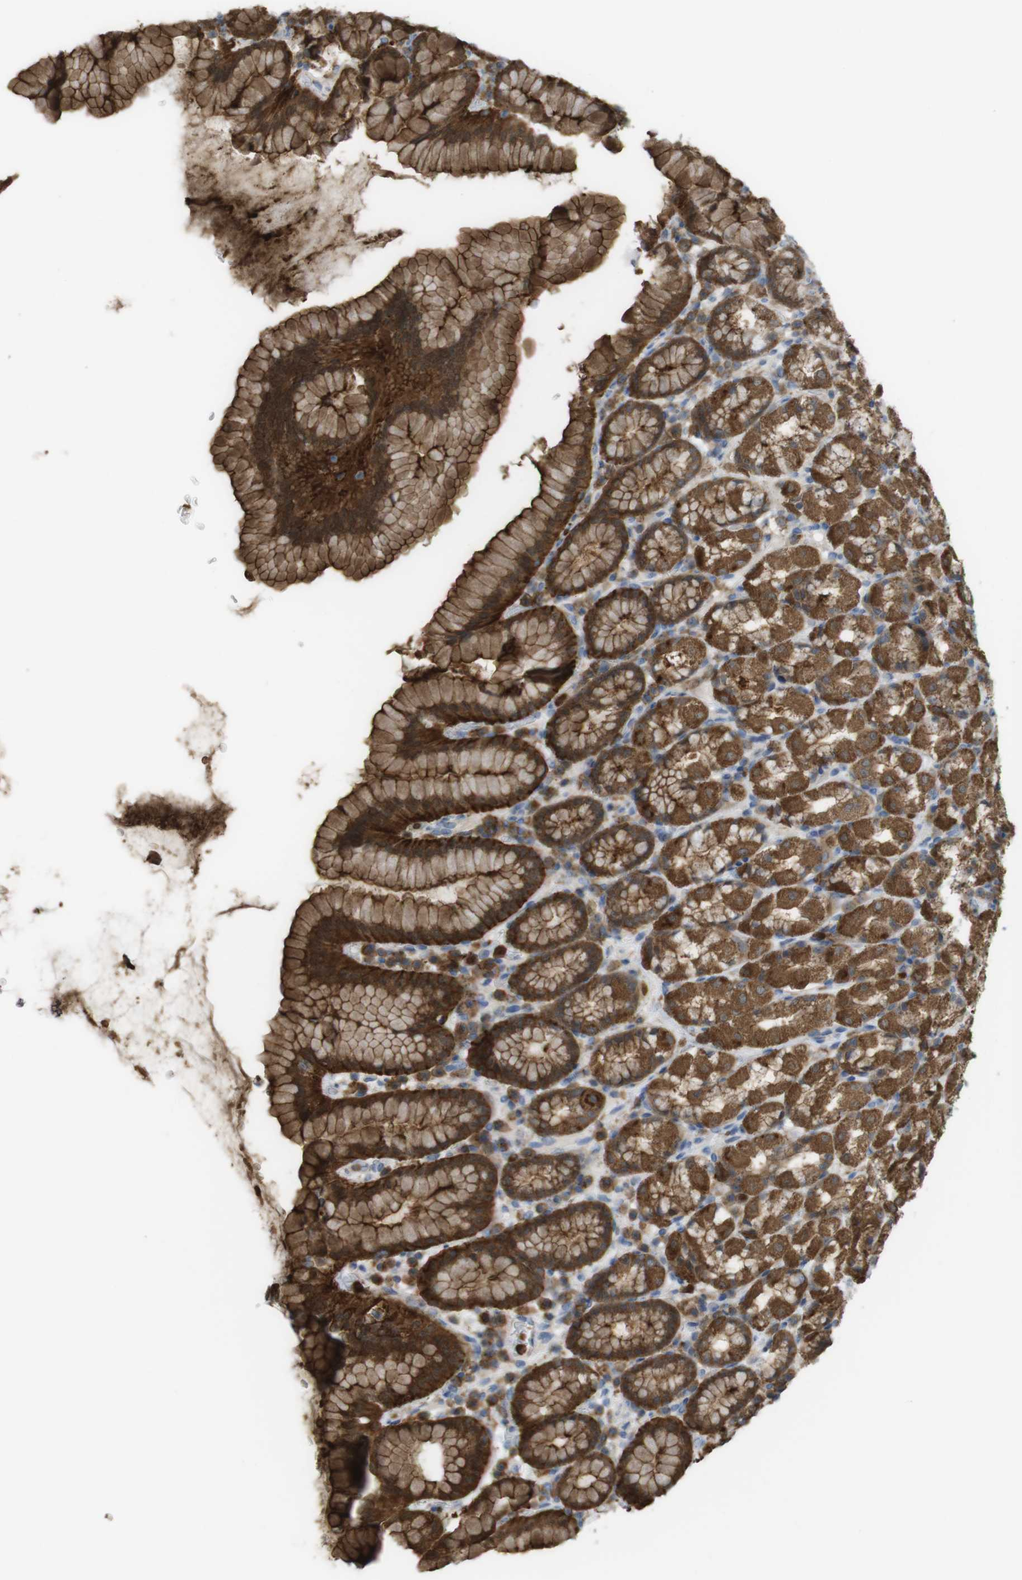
{"staining": {"intensity": "strong", "quantity": ">75%", "location": "cytoplasmic/membranous"}, "tissue": "stomach", "cell_type": "Glandular cells", "image_type": "normal", "snomed": [{"axis": "morphology", "description": "Normal tissue, NOS"}, {"axis": "topography", "description": "Stomach, upper"}], "caption": "Protein staining of benign stomach exhibits strong cytoplasmic/membranous expression in approximately >75% of glandular cells.", "gene": "PRKCD", "patient": {"sex": "male", "age": 68}}